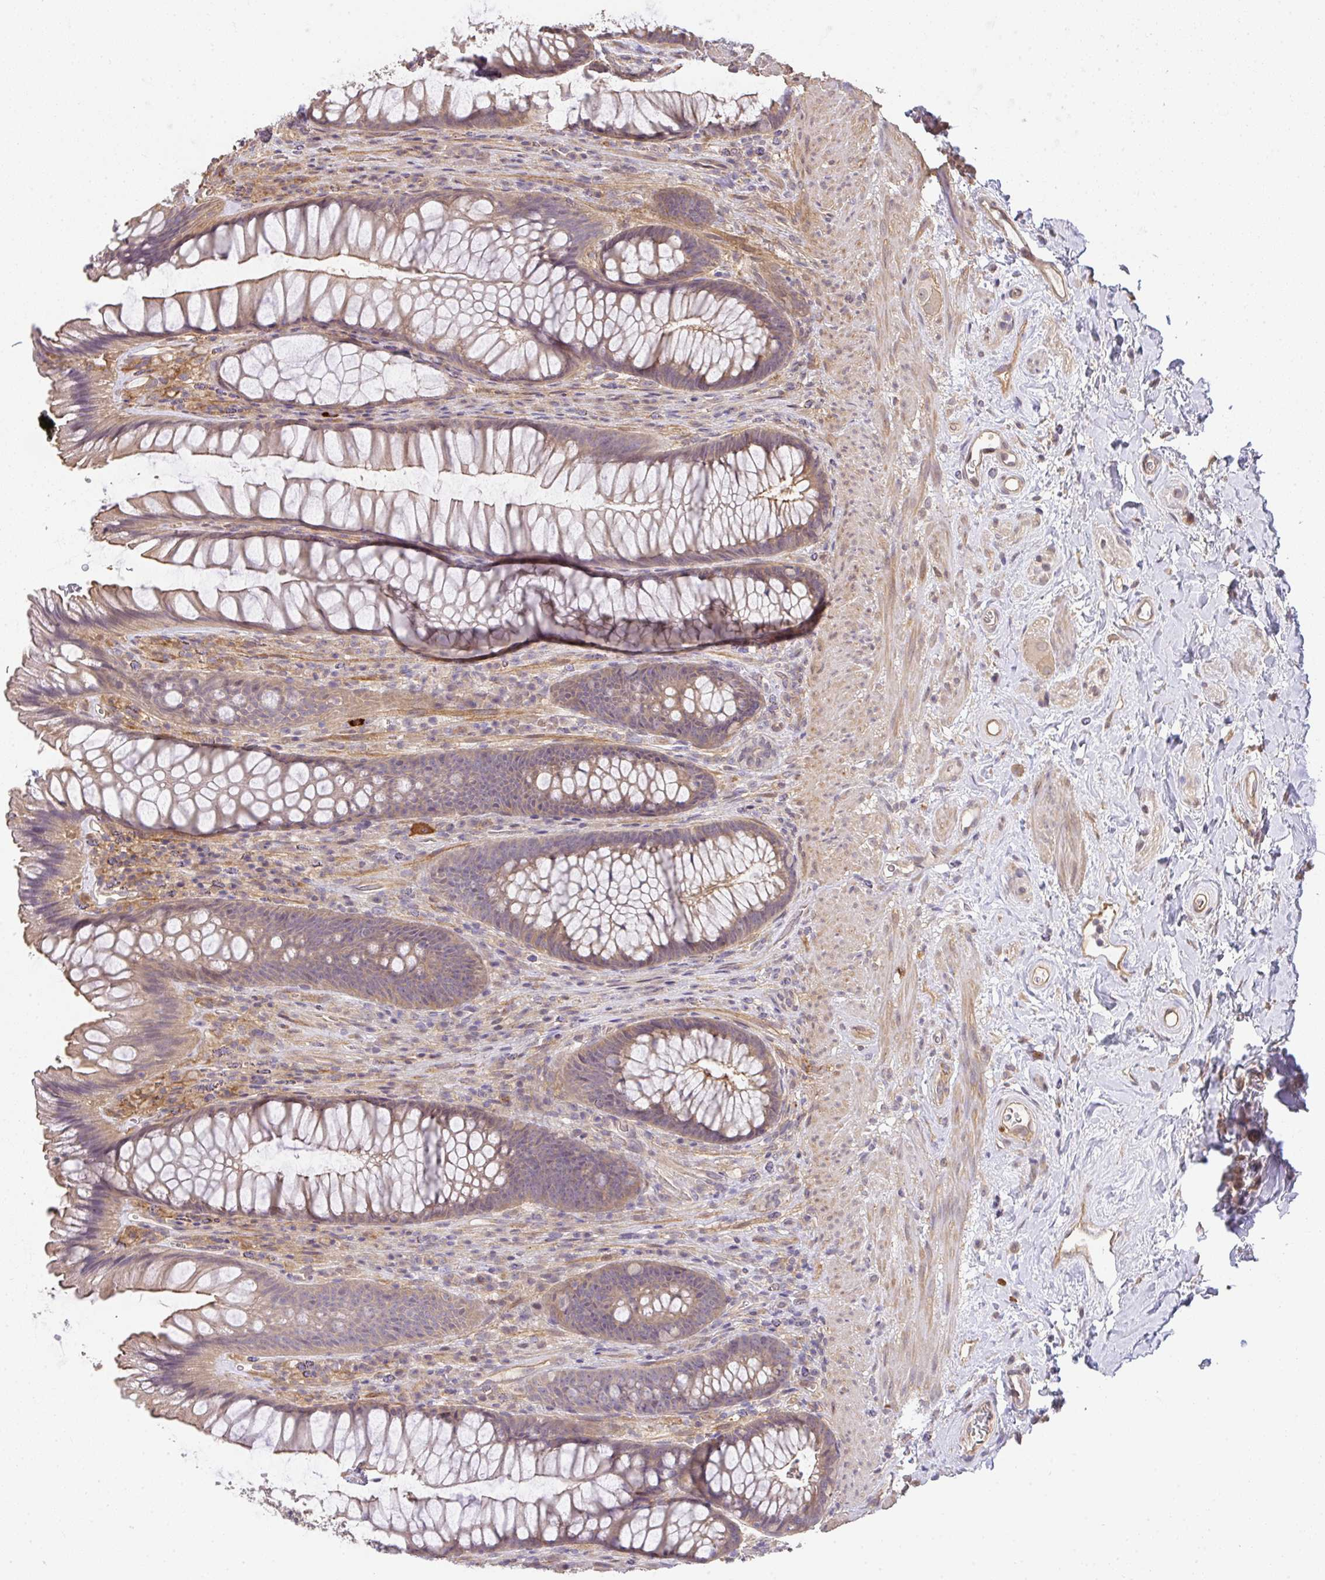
{"staining": {"intensity": "moderate", "quantity": "<25%", "location": "cytoplasmic/membranous"}, "tissue": "rectum", "cell_type": "Glandular cells", "image_type": "normal", "snomed": [{"axis": "morphology", "description": "Normal tissue, NOS"}, {"axis": "topography", "description": "Rectum"}], "caption": "IHC of unremarkable human rectum displays low levels of moderate cytoplasmic/membranous expression in about <25% of glandular cells. (Stains: DAB (3,3'-diaminobenzidine) in brown, nuclei in blue, Microscopy: brightfield microscopy at high magnification).", "gene": "EEF1AKMT1", "patient": {"sex": "male", "age": 53}}